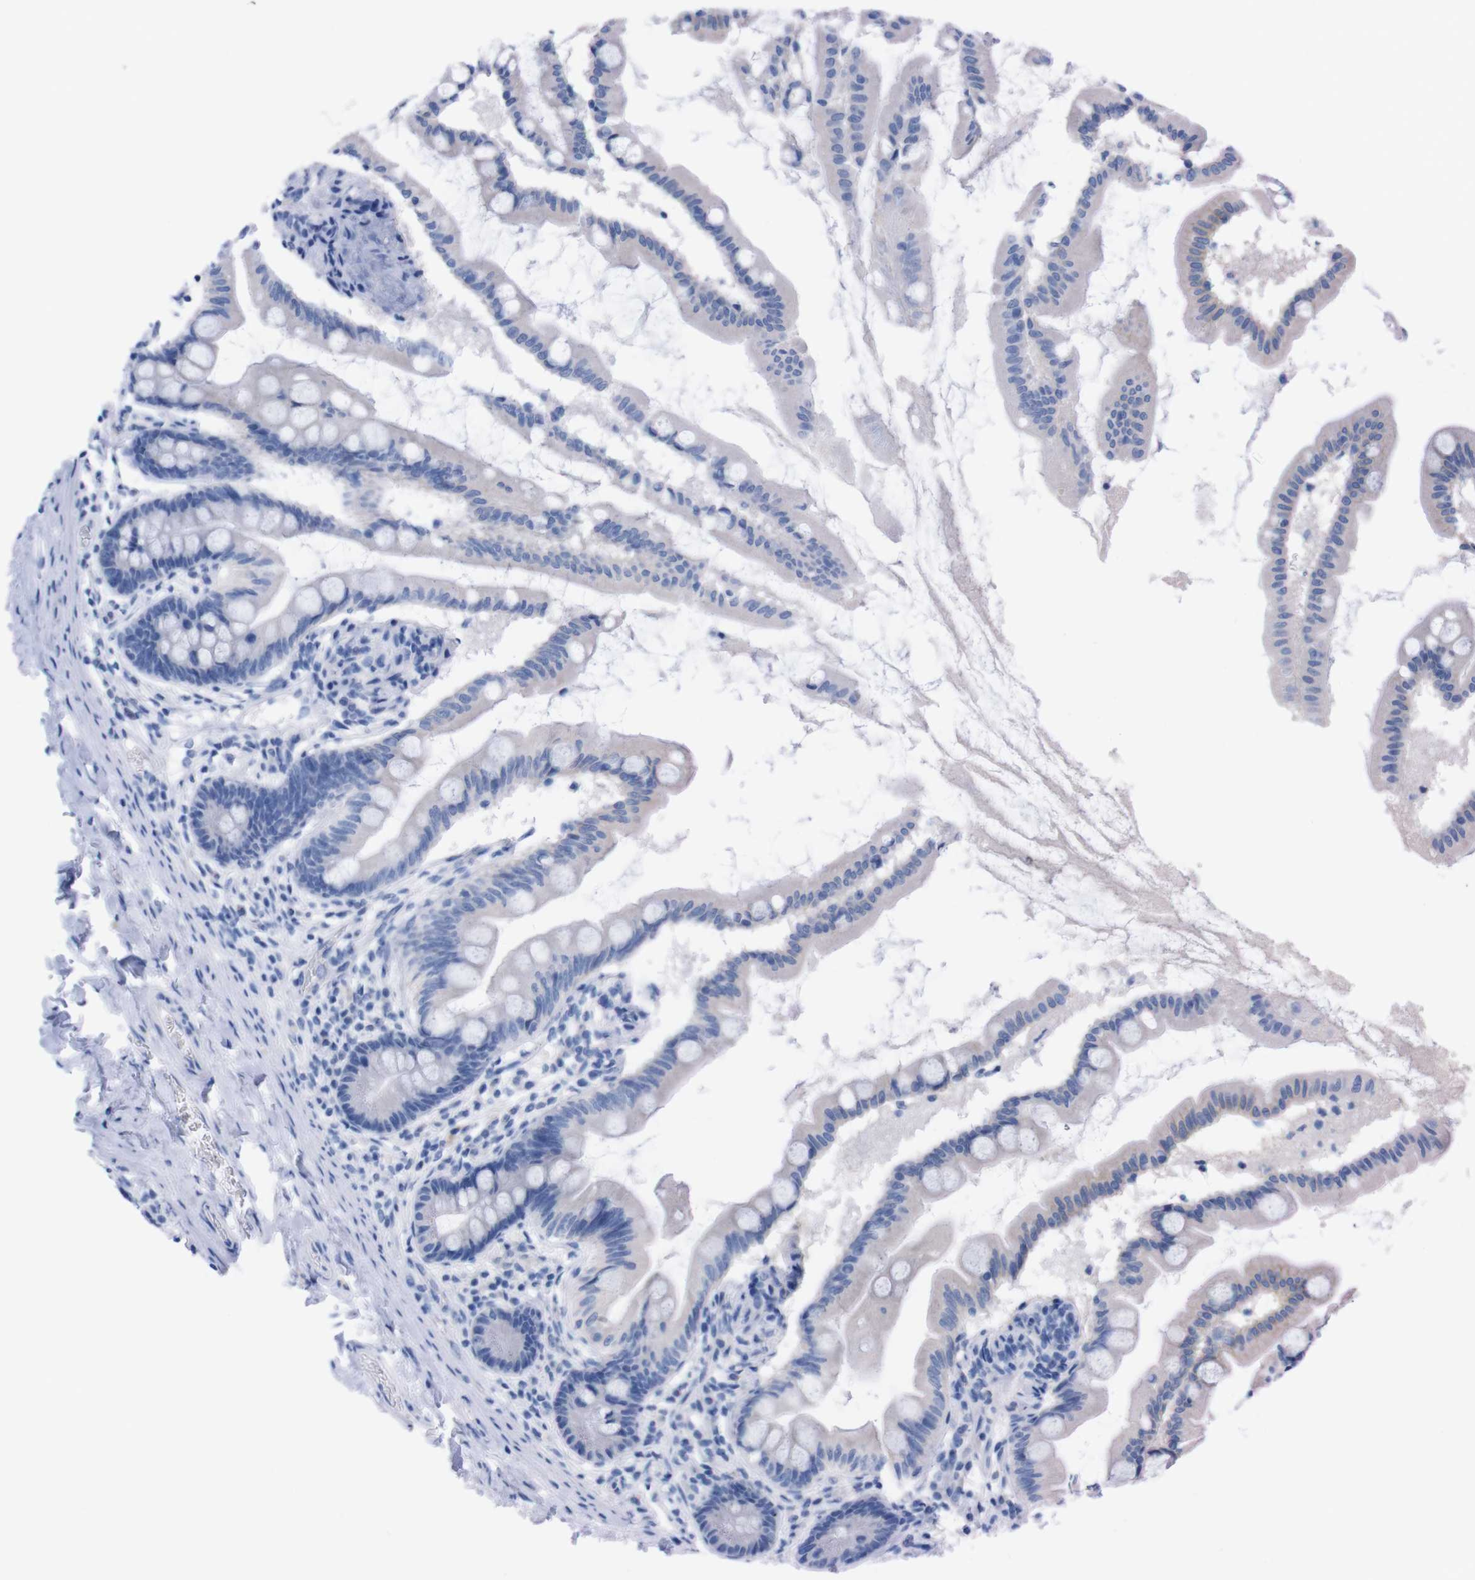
{"staining": {"intensity": "negative", "quantity": "none", "location": "none"}, "tissue": "small intestine", "cell_type": "Glandular cells", "image_type": "normal", "snomed": [{"axis": "morphology", "description": "Normal tissue, NOS"}, {"axis": "topography", "description": "Small intestine"}], "caption": "Immunohistochemistry of benign small intestine reveals no staining in glandular cells.", "gene": "TMEM243", "patient": {"sex": "female", "age": 56}}